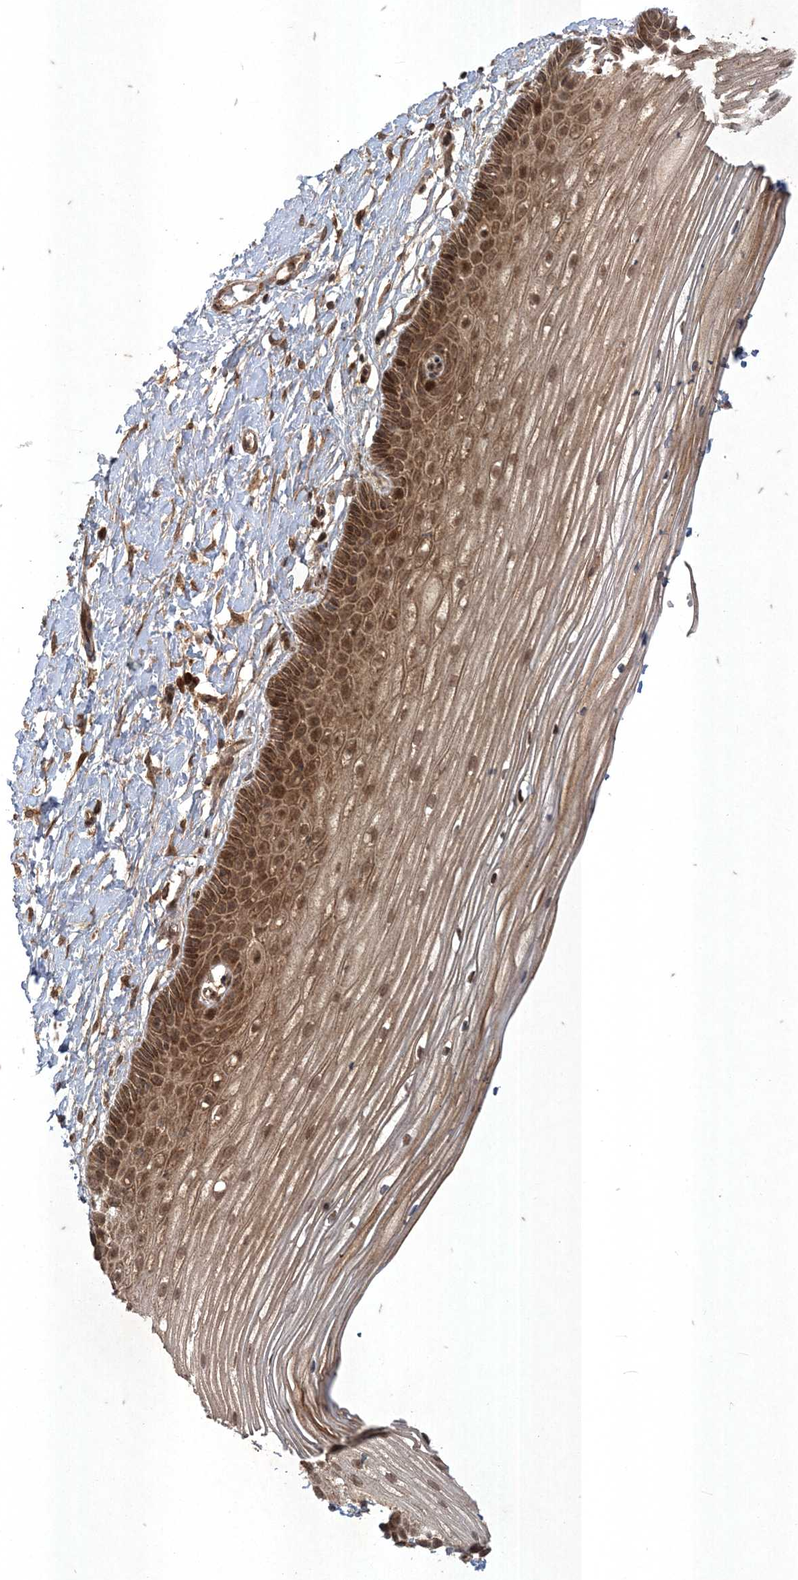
{"staining": {"intensity": "moderate", "quantity": ">75%", "location": "cytoplasmic/membranous,nuclear"}, "tissue": "vagina", "cell_type": "Squamous epithelial cells", "image_type": "normal", "snomed": [{"axis": "morphology", "description": "Normal tissue, NOS"}, {"axis": "topography", "description": "Vagina"}, {"axis": "topography", "description": "Cervix"}], "caption": "An immunohistochemistry micrograph of unremarkable tissue is shown. Protein staining in brown labels moderate cytoplasmic/membranous,nuclear positivity in vagina within squamous epithelial cells.", "gene": "RRAS", "patient": {"sex": "female", "age": 40}}